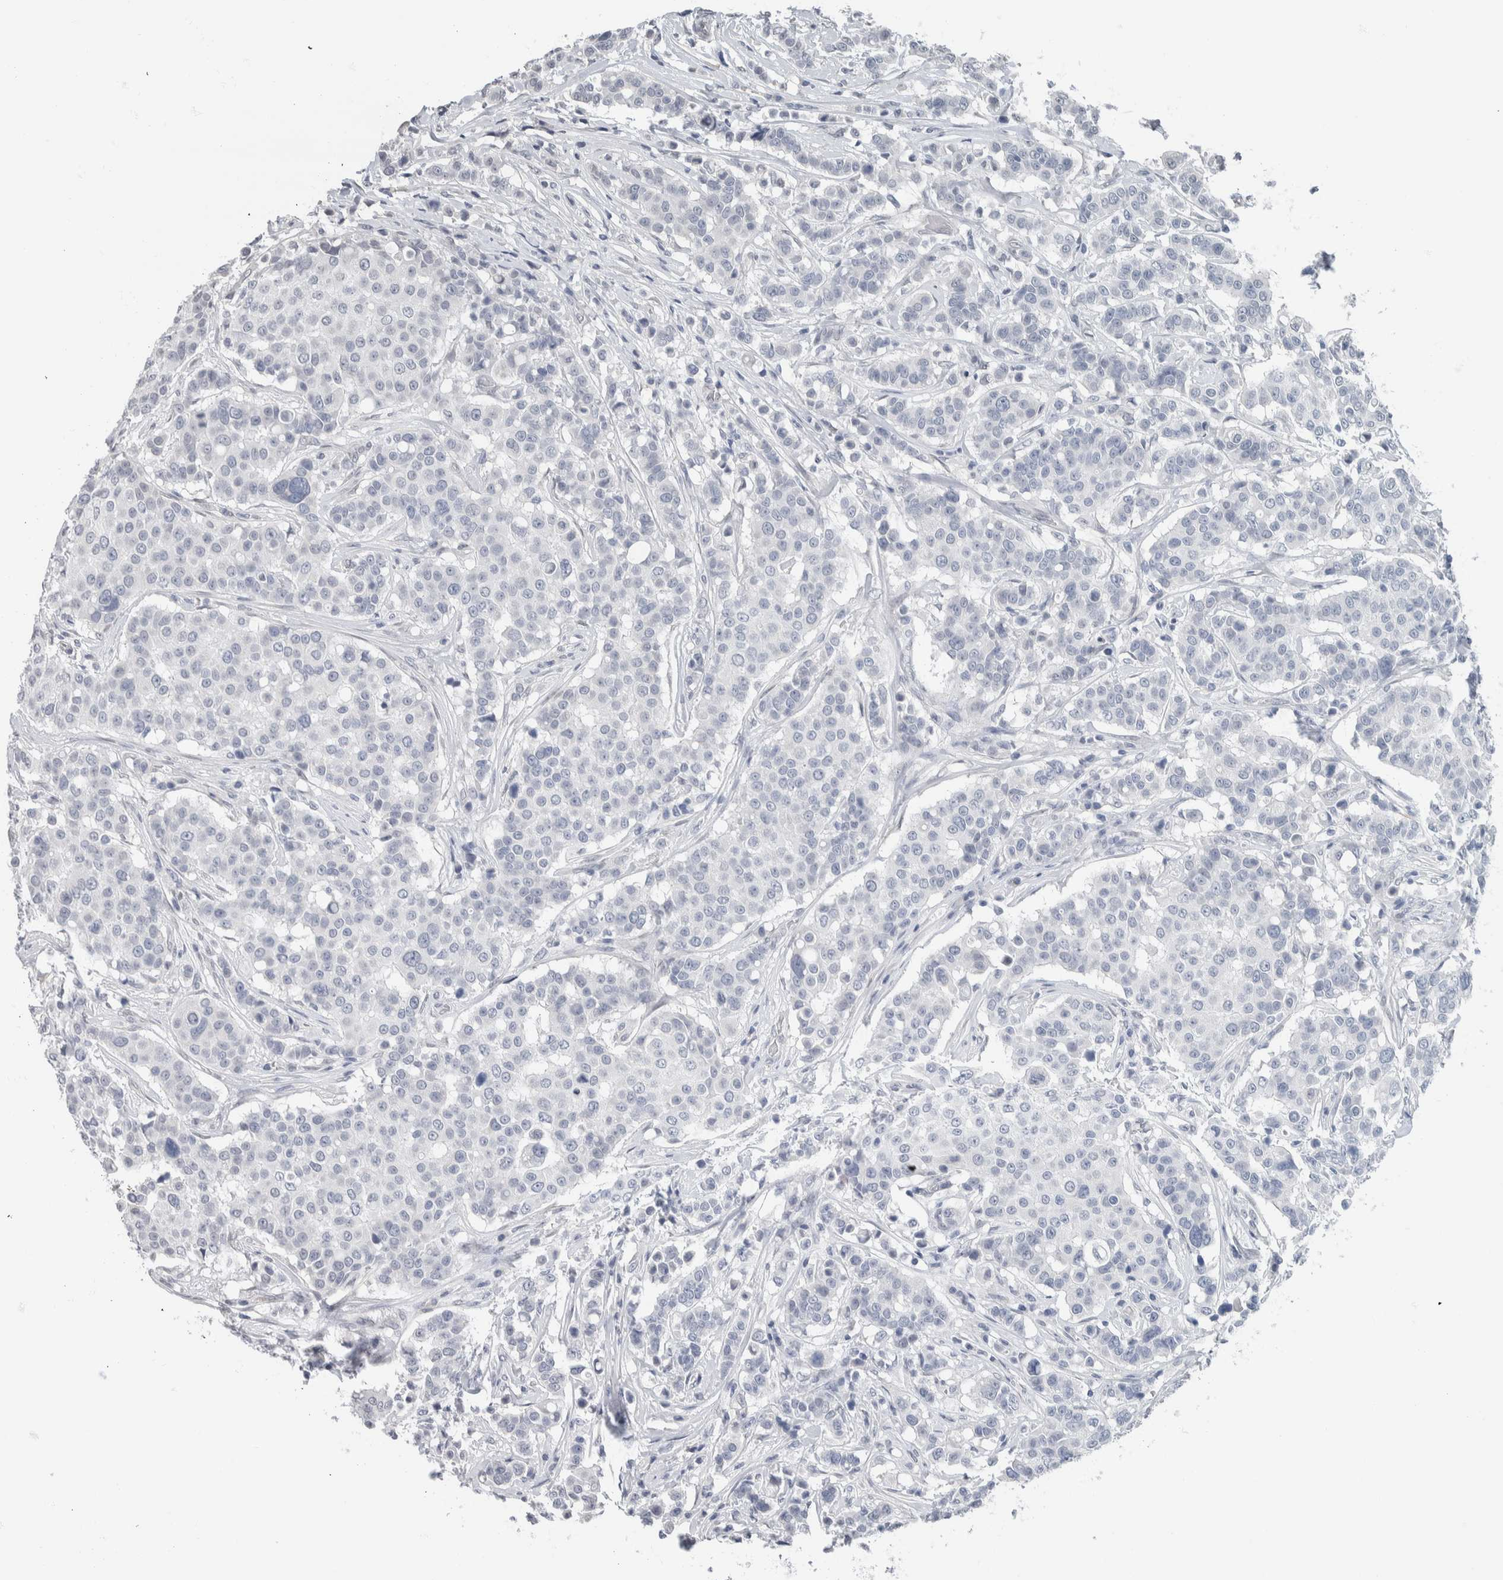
{"staining": {"intensity": "negative", "quantity": "none", "location": "none"}, "tissue": "breast cancer", "cell_type": "Tumor cells", "image_type": "cancer", "snomed": [{"axis": "morphology", "description": "Duct carcinoma"}, {"axis": "topography", "description": "Breast"}], "caption": "The histopathology image reveals no significant expression in tumor cells of intraductal carcinoma (breast). The staining is performed using DAB (3,3'-diaminobenzidine) brown chromogen with nuclei counter-stained in using hematoxylin.", "gene": "NEFM", "patient": {"sex": "female", "age": 27}}